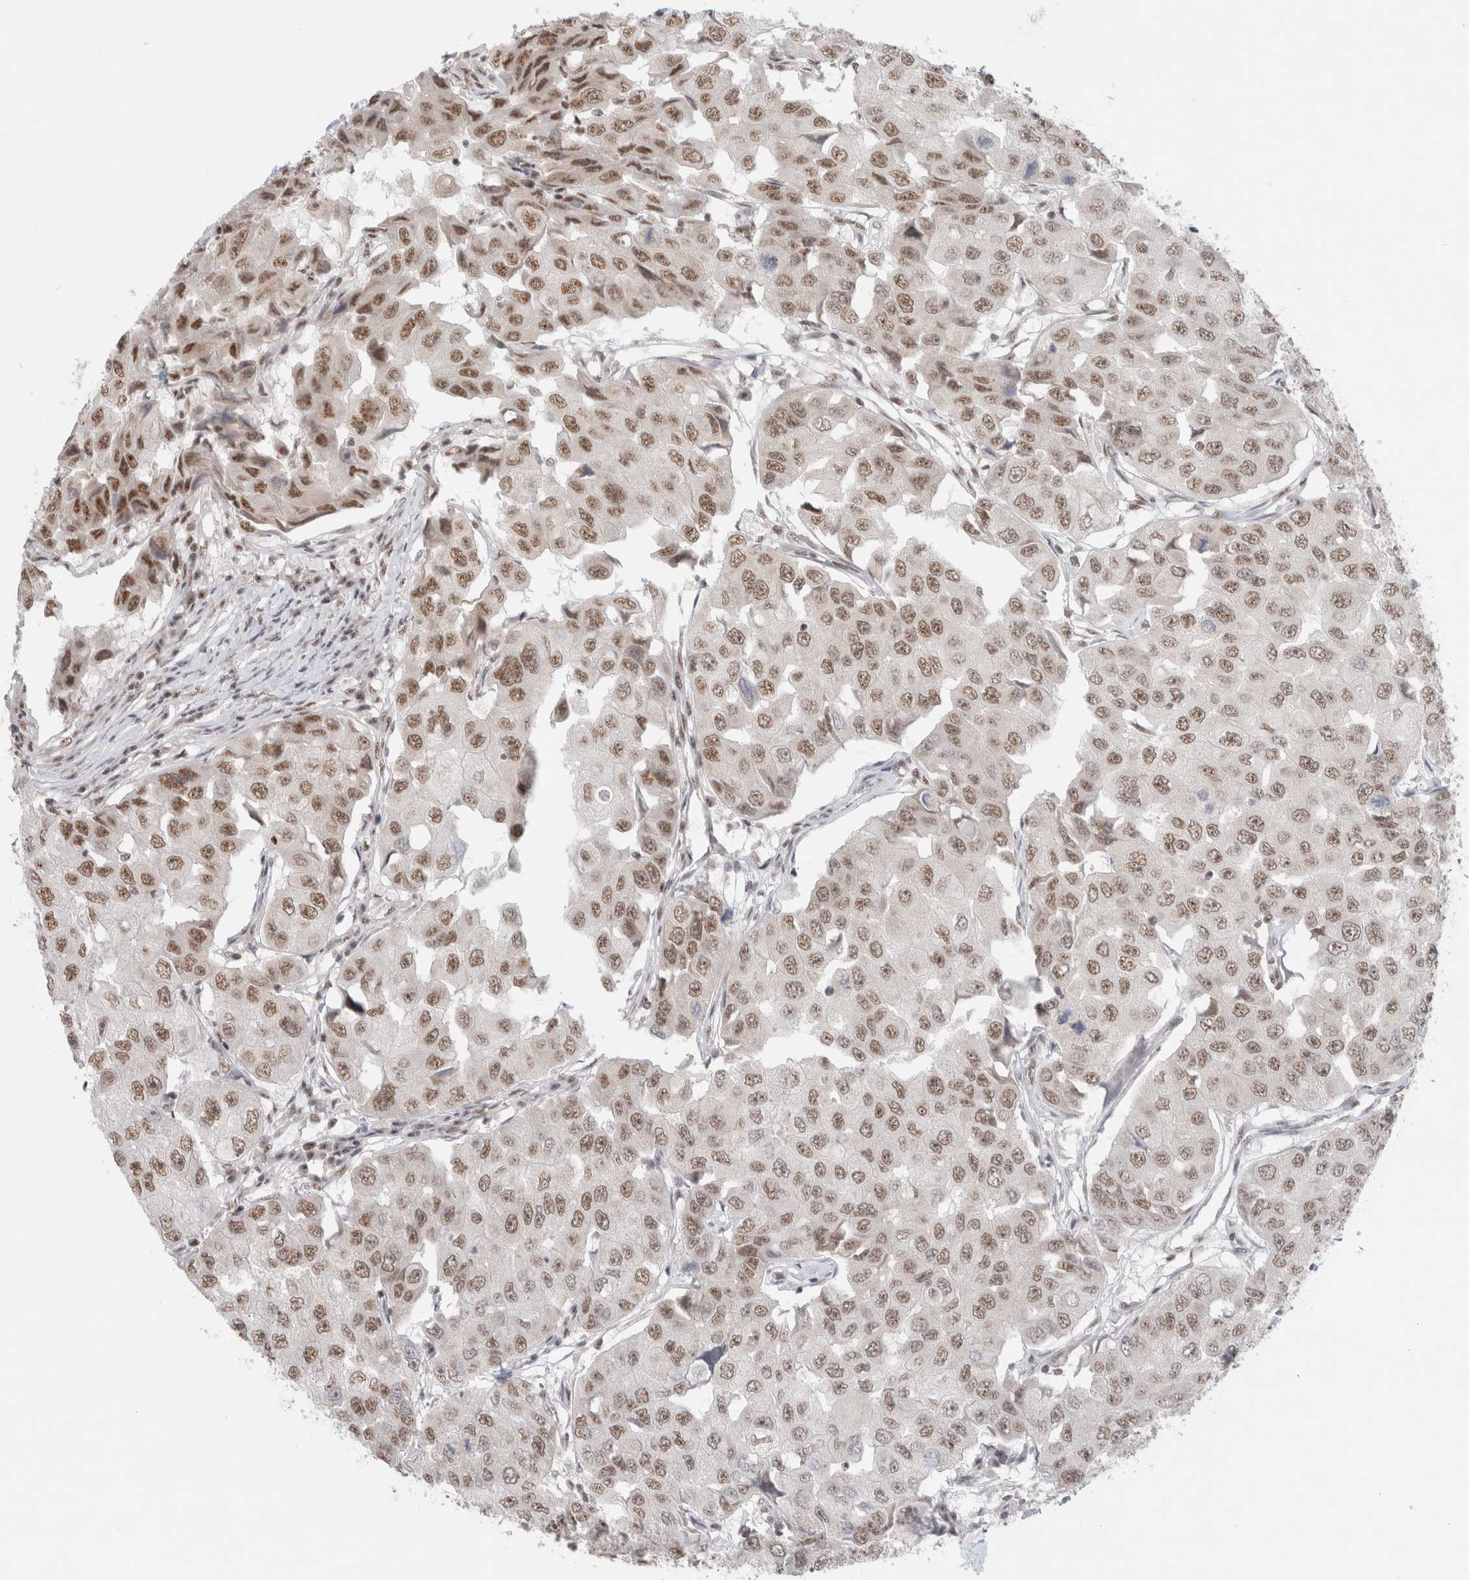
{"staining": {"intensity": "moderate", "quantity": ">75%", "location": "nuclear"}, "tissue": "breast cancer", "cell_type": "Tumor cells", "image_type": "cancer", "snomed": [{"axis": "morphology", "description": "Duct carcinoma"}, {"axis": "topography", "description": "Breast"}], "caption": "High-magnification brightfield microscopy of breast invasive ductal carcinoma stained with DAB (3,3'-diaminobenzidine) (brown) and counterstained with hematoxylin (blue). tumor cells exhibit moderate nuclear expression is seen in approximately>75% of cells. (brown staining indicates protein expression, while blue staining denotes nuclei).", "gene": "TRMT12", "patient": {"sex": "female", "age": 27}}